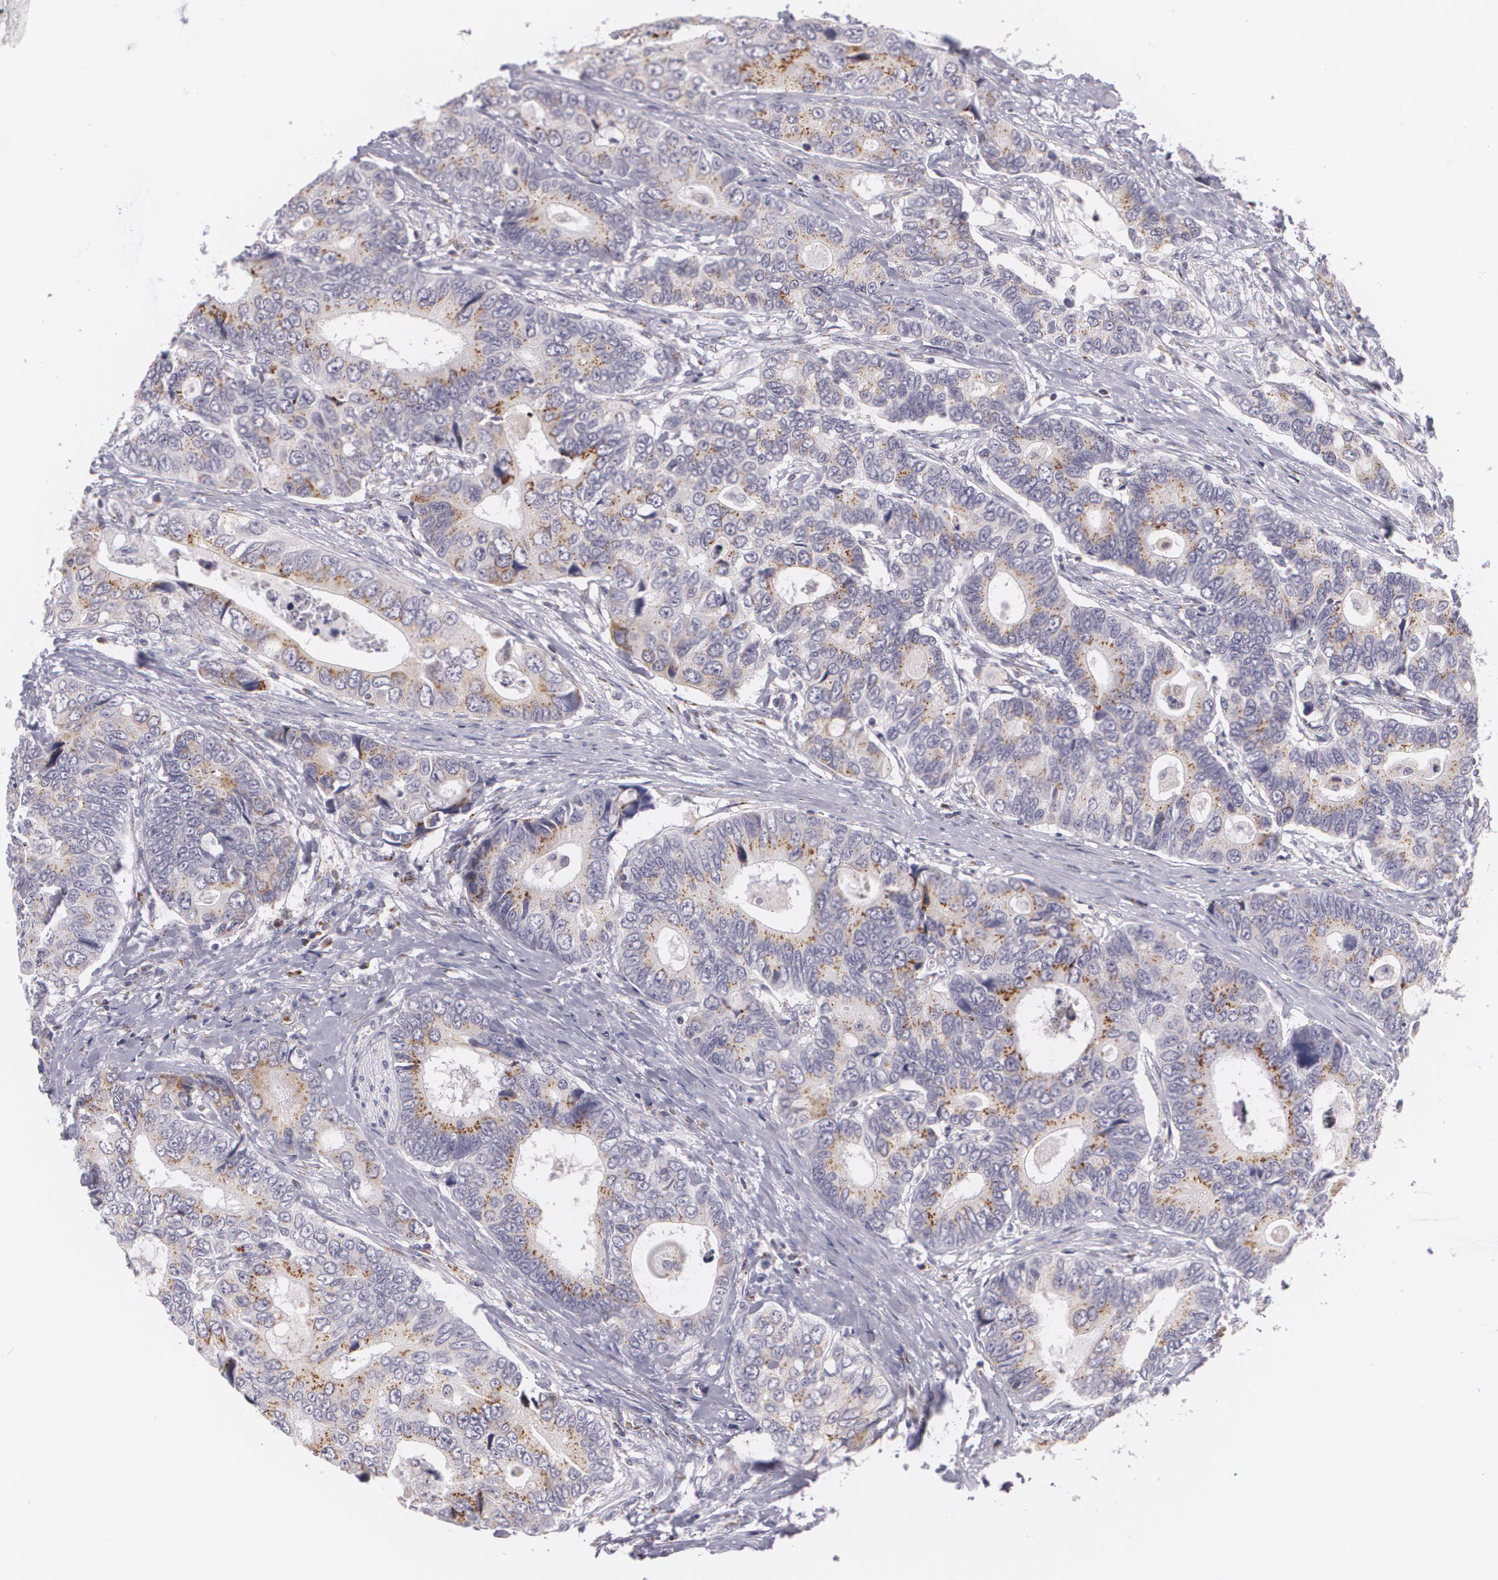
{"staining": {"intensity": "strong", "quantity": "25%-75%", "location": "cytoplasmic/membranous"}, "tissue": "colorectal cancer", "cell_type": "Tumor cells", "image_type": "cancer", "snomed": [{"axis": "morphology", "description": "Adenocarcinoma, NOS"}, {"axis": "topography", "description": "Rectum"}], "caption": "Immunohistochemical staining of human colorectal adenocarcinoma displays high levels of strong cytoplasmic/membranous protein staining in approximately 25%-75% of tumor cells.", "gene": "CILK1", "patient": {"sex": "female", "age": 67}}